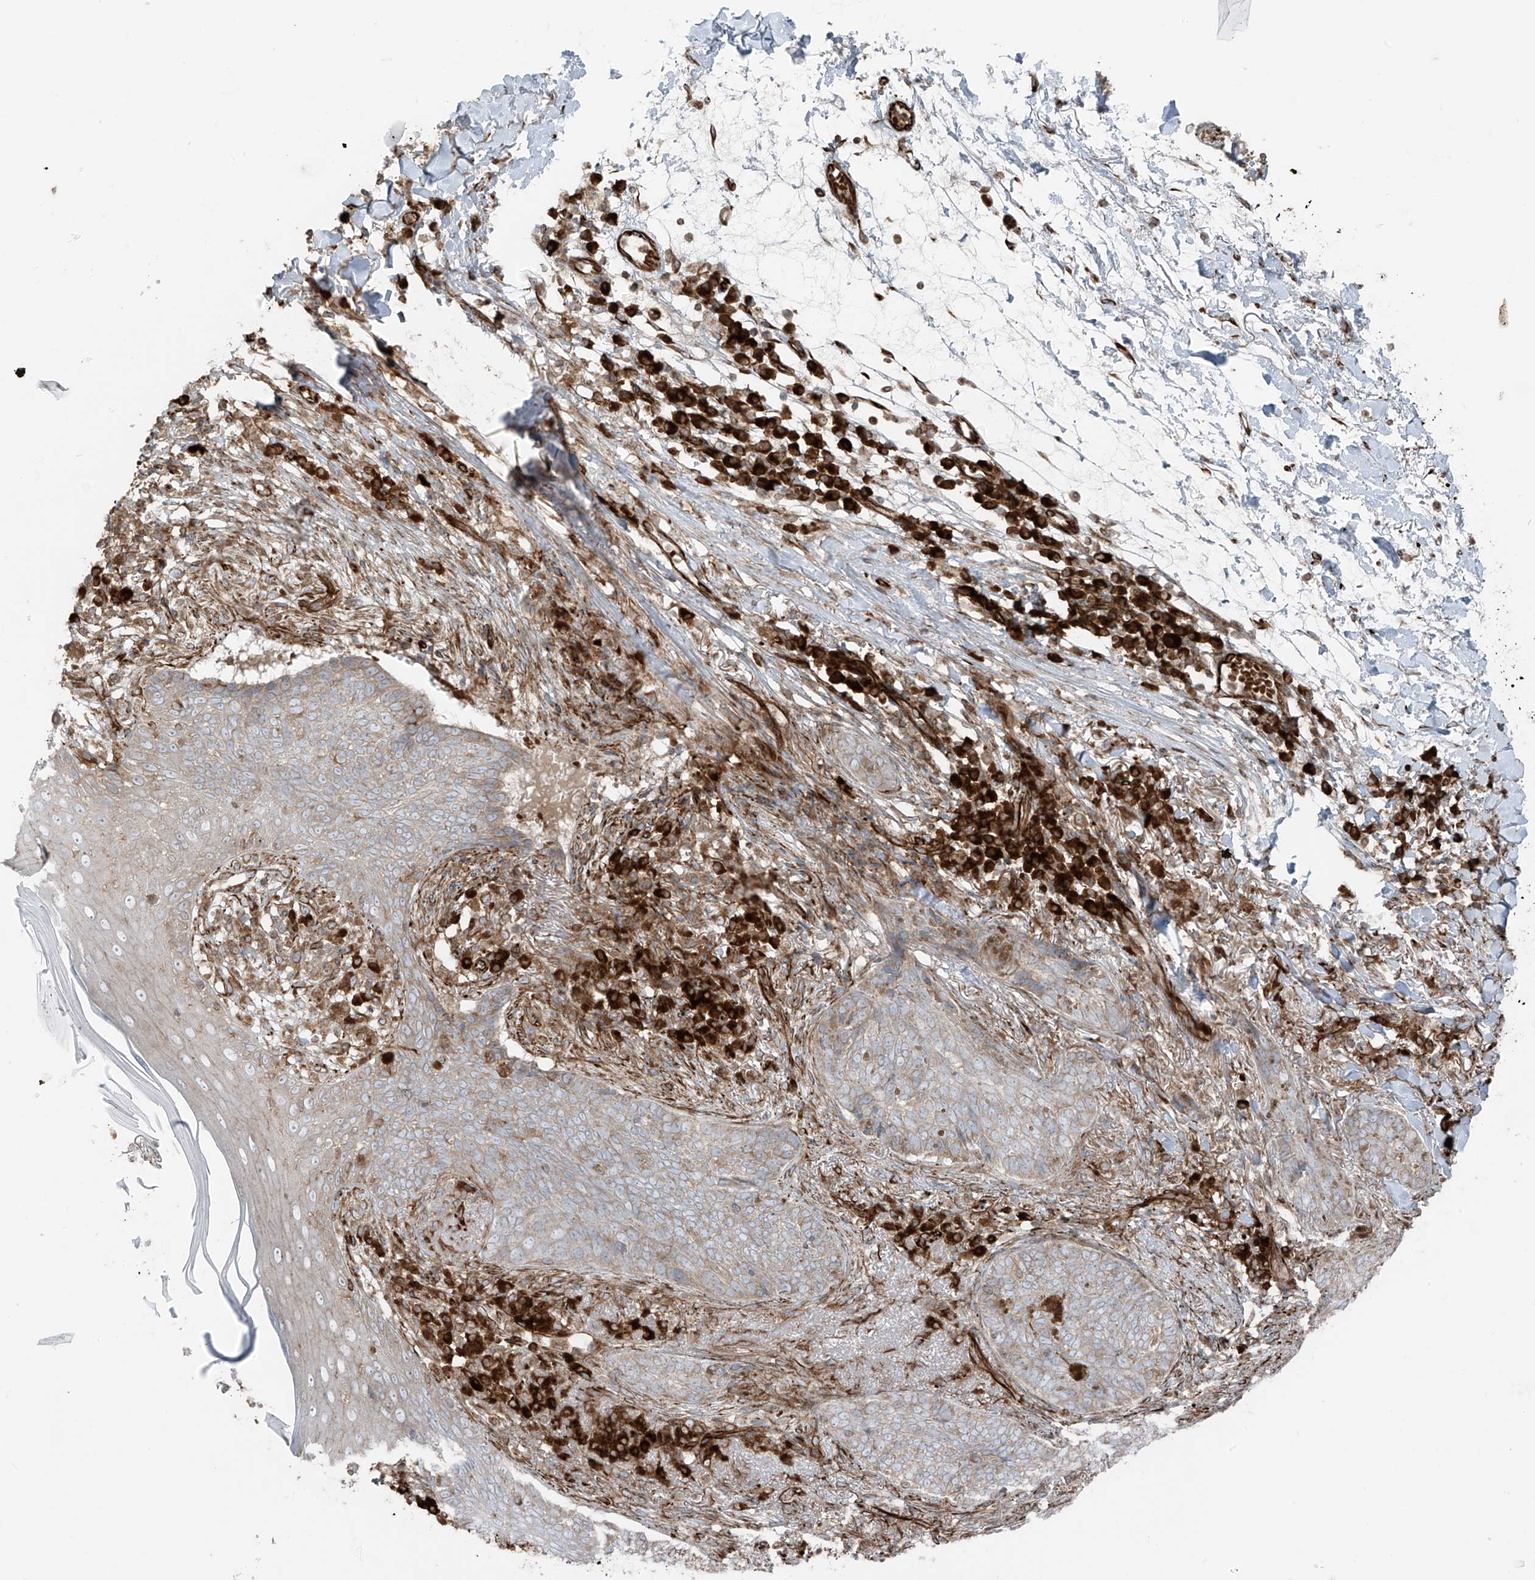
{"staining": {"intensity": "weak", "quantity": "25%-75%", "location": "cytoplasmic/membranous"}, "tissue": "skin cancer", "cell_type": "Tumor cells", "image_type": "cancer", "snomed": [{"axis": "morphology", "description": "Basal cell carcinoma"}, {"axis": "topography", "description": "Skin"}], "caption": "Immunohistochemistry (IHC) (DAB) staining of skin basal cell carcinoma shows weak cytoplasmic/membranous protein expression in approximately 25%-75% of tumor cells.", "gene": "ERLEC1", "patient": {"sex": "male", "age": 85}}